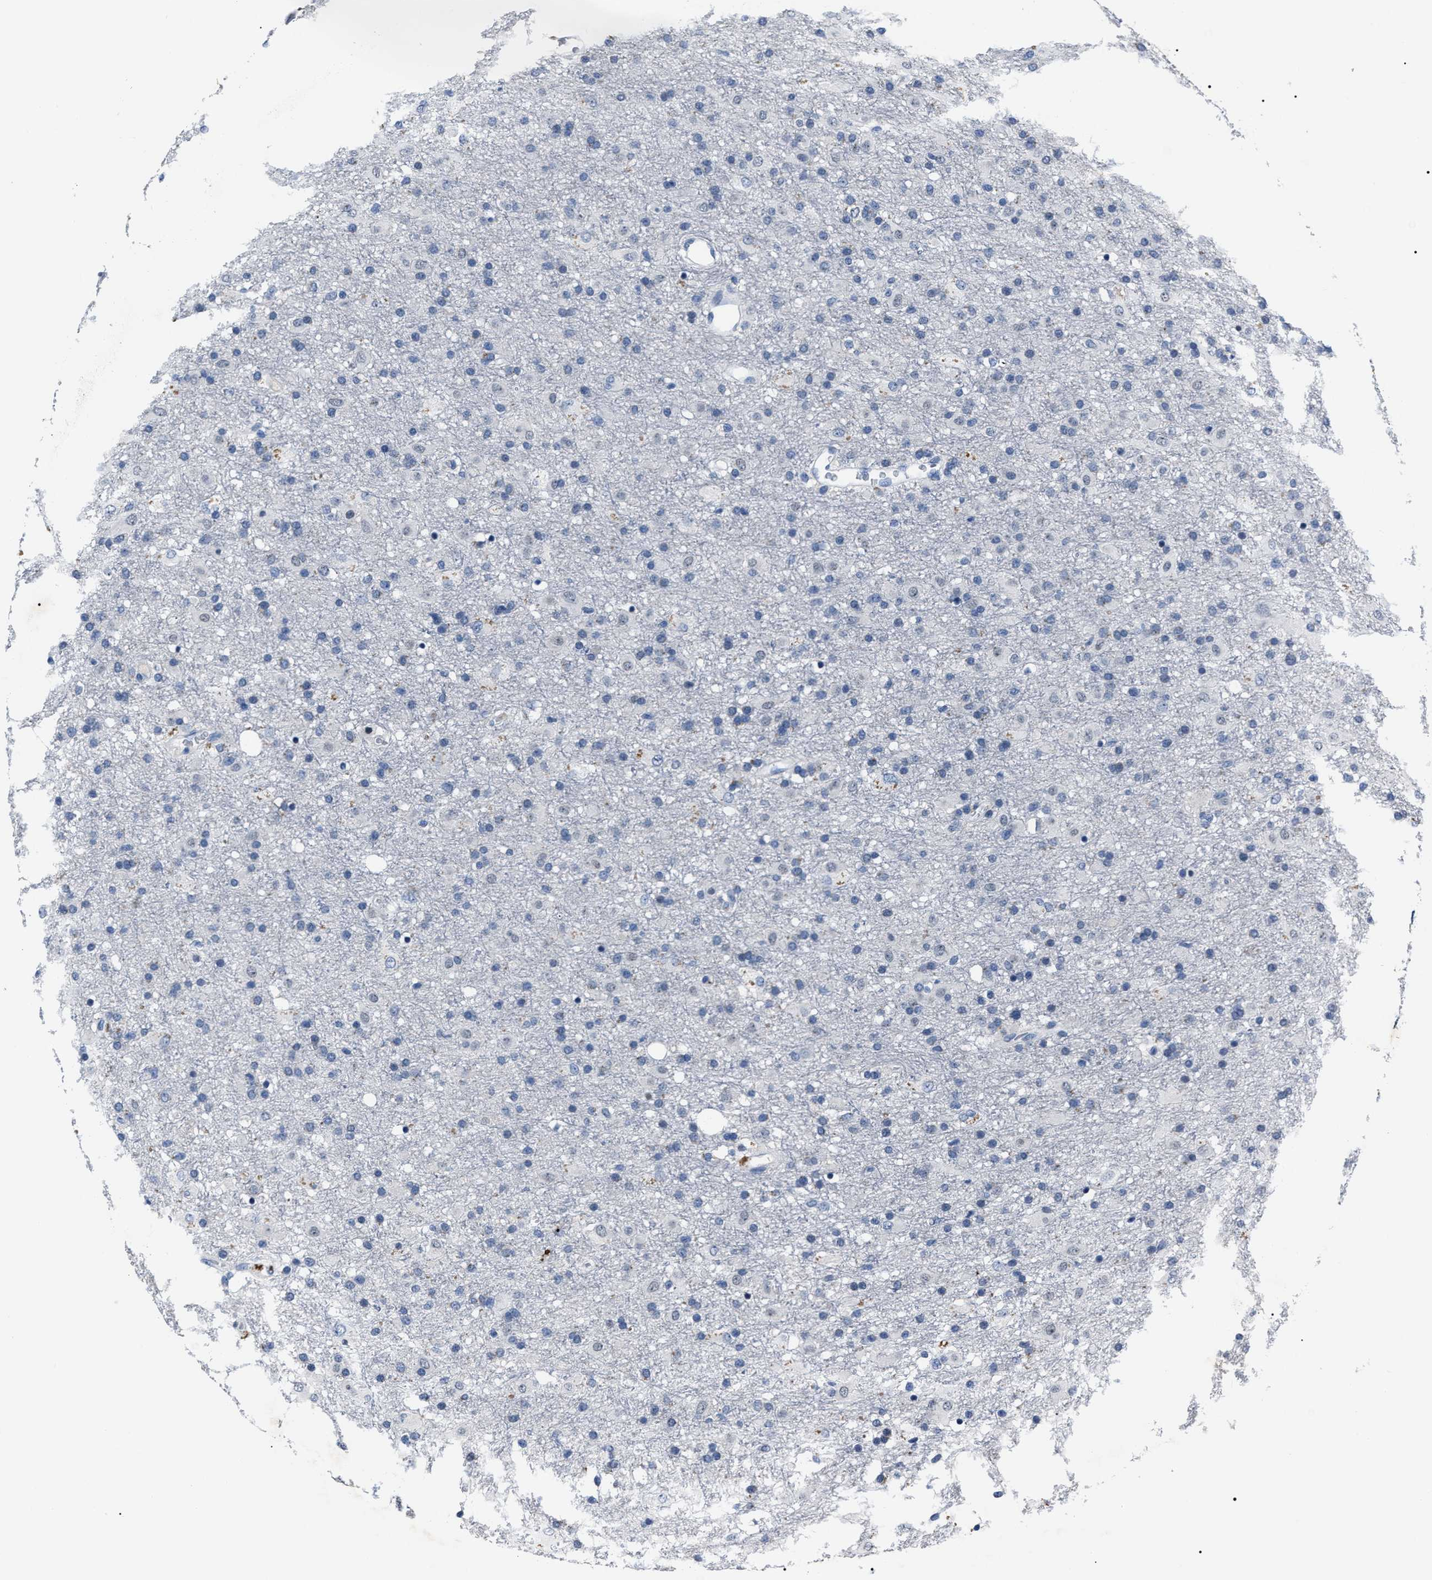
{"staining": {"intensity": "negative", "quantity": "none", "location": "none"}, "tissue": "glioma", "cell_type": "Tumor cells", "image_type": "cancer", "snomed": [{"axis": "morphology", "description": "Glioma, malignant, Low grade"}, {"axis": "topography", "description": "Brain"}], "caption": "Immunohistochemistry (IHC) micrograph of neoplastic tissue: human glioma stained with DAB (3,3'-diaminobenzidine) shows no significant protein positivity in tumor cells.", "gene": "LRWD1", "patient": {"sex": "male", "age": 65}}